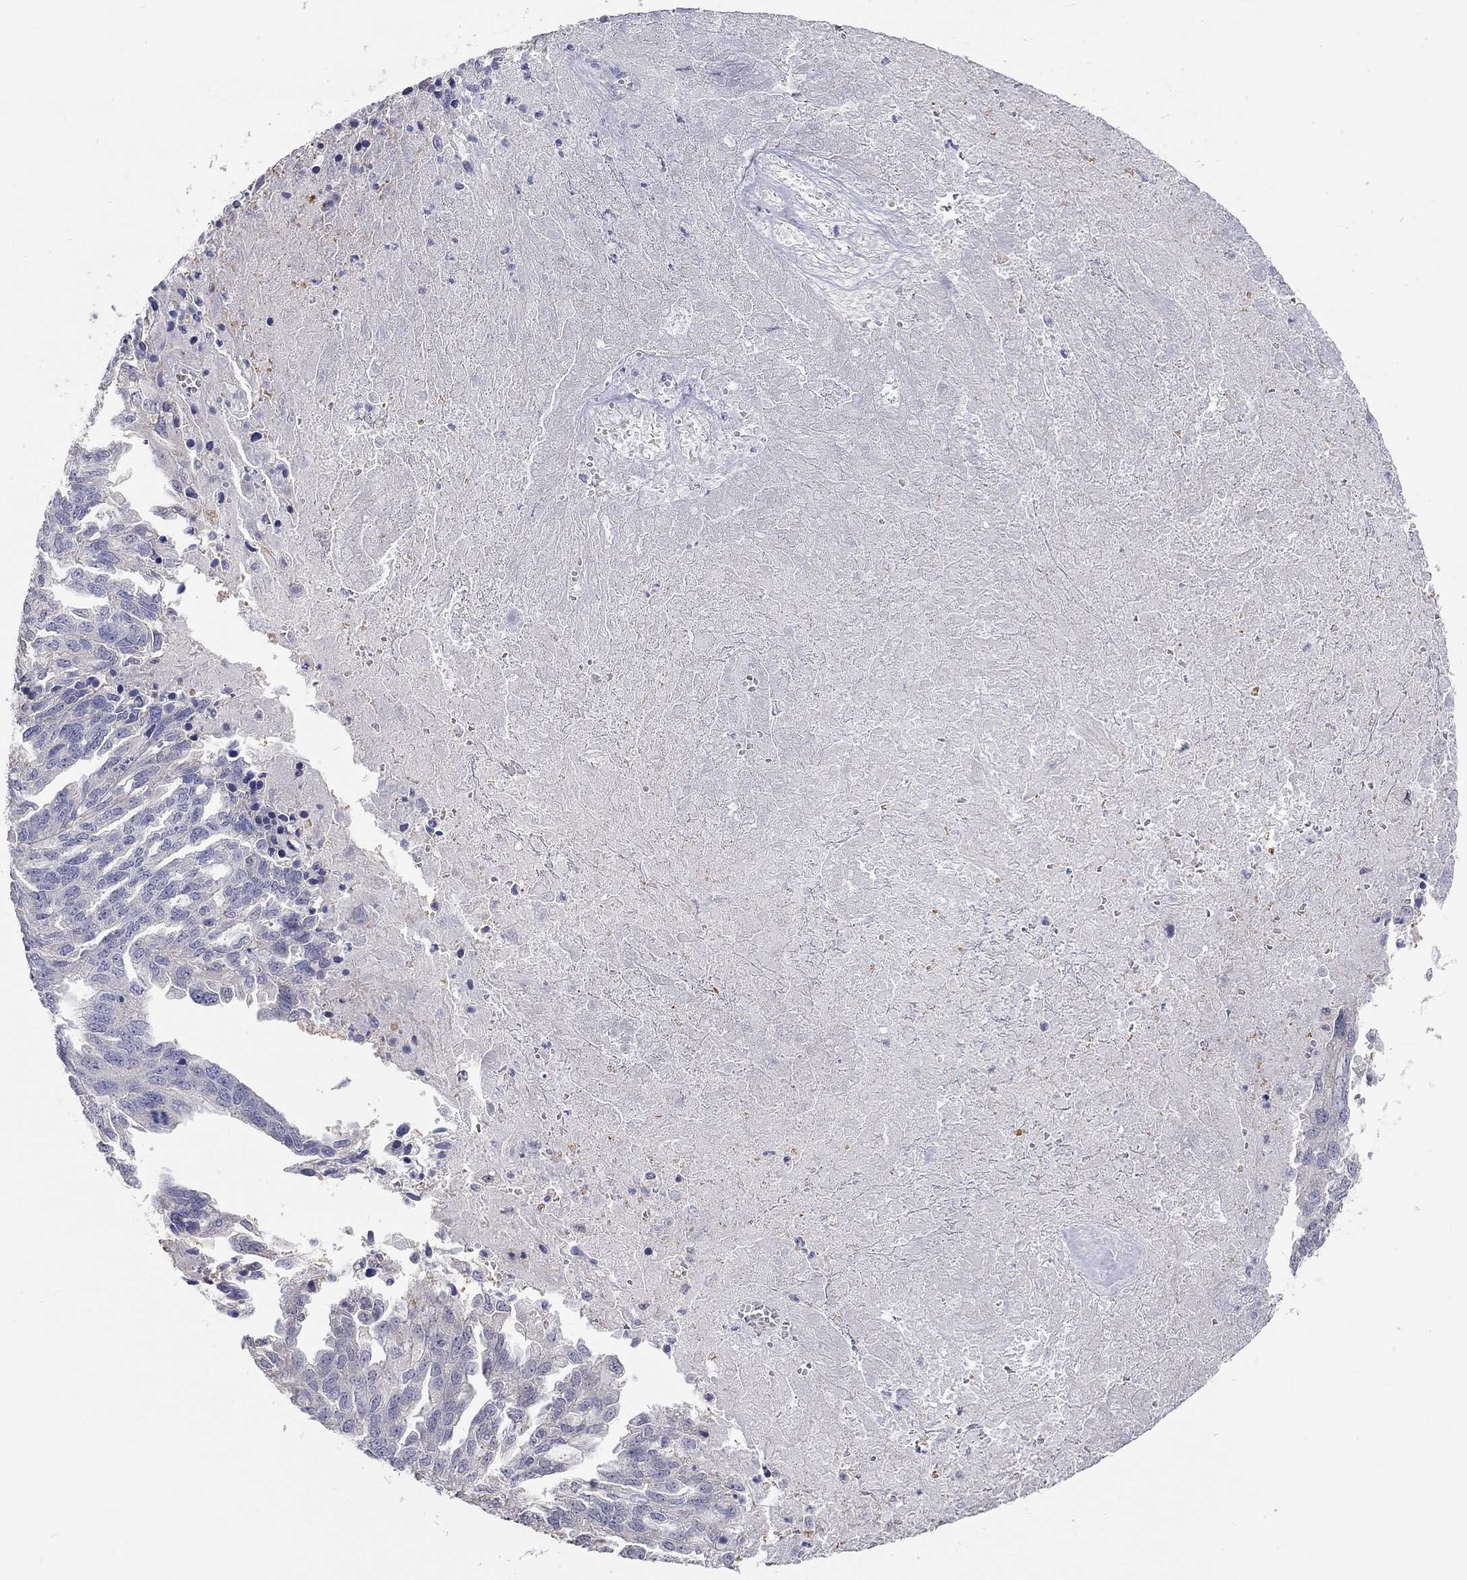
{"staining": {"intensity": "negative", "quantity": "none", "location": "none"}, "tissue": "ovarian cancer", "cell_type": "Tumor cells", "image_type": "cancer", "snomed": [{"axis": "morphology", "description": "Cystadenocarcinoma, serous, NOS"}, {"axis": "topography", "description": "Ovary"}], "caption": "Tumor cells show no significant protein positivity in serous cystadenocarcinoma (ovarian).", "gene": "PAPSS2", "patient": {"sex": "female", "age": 51}}